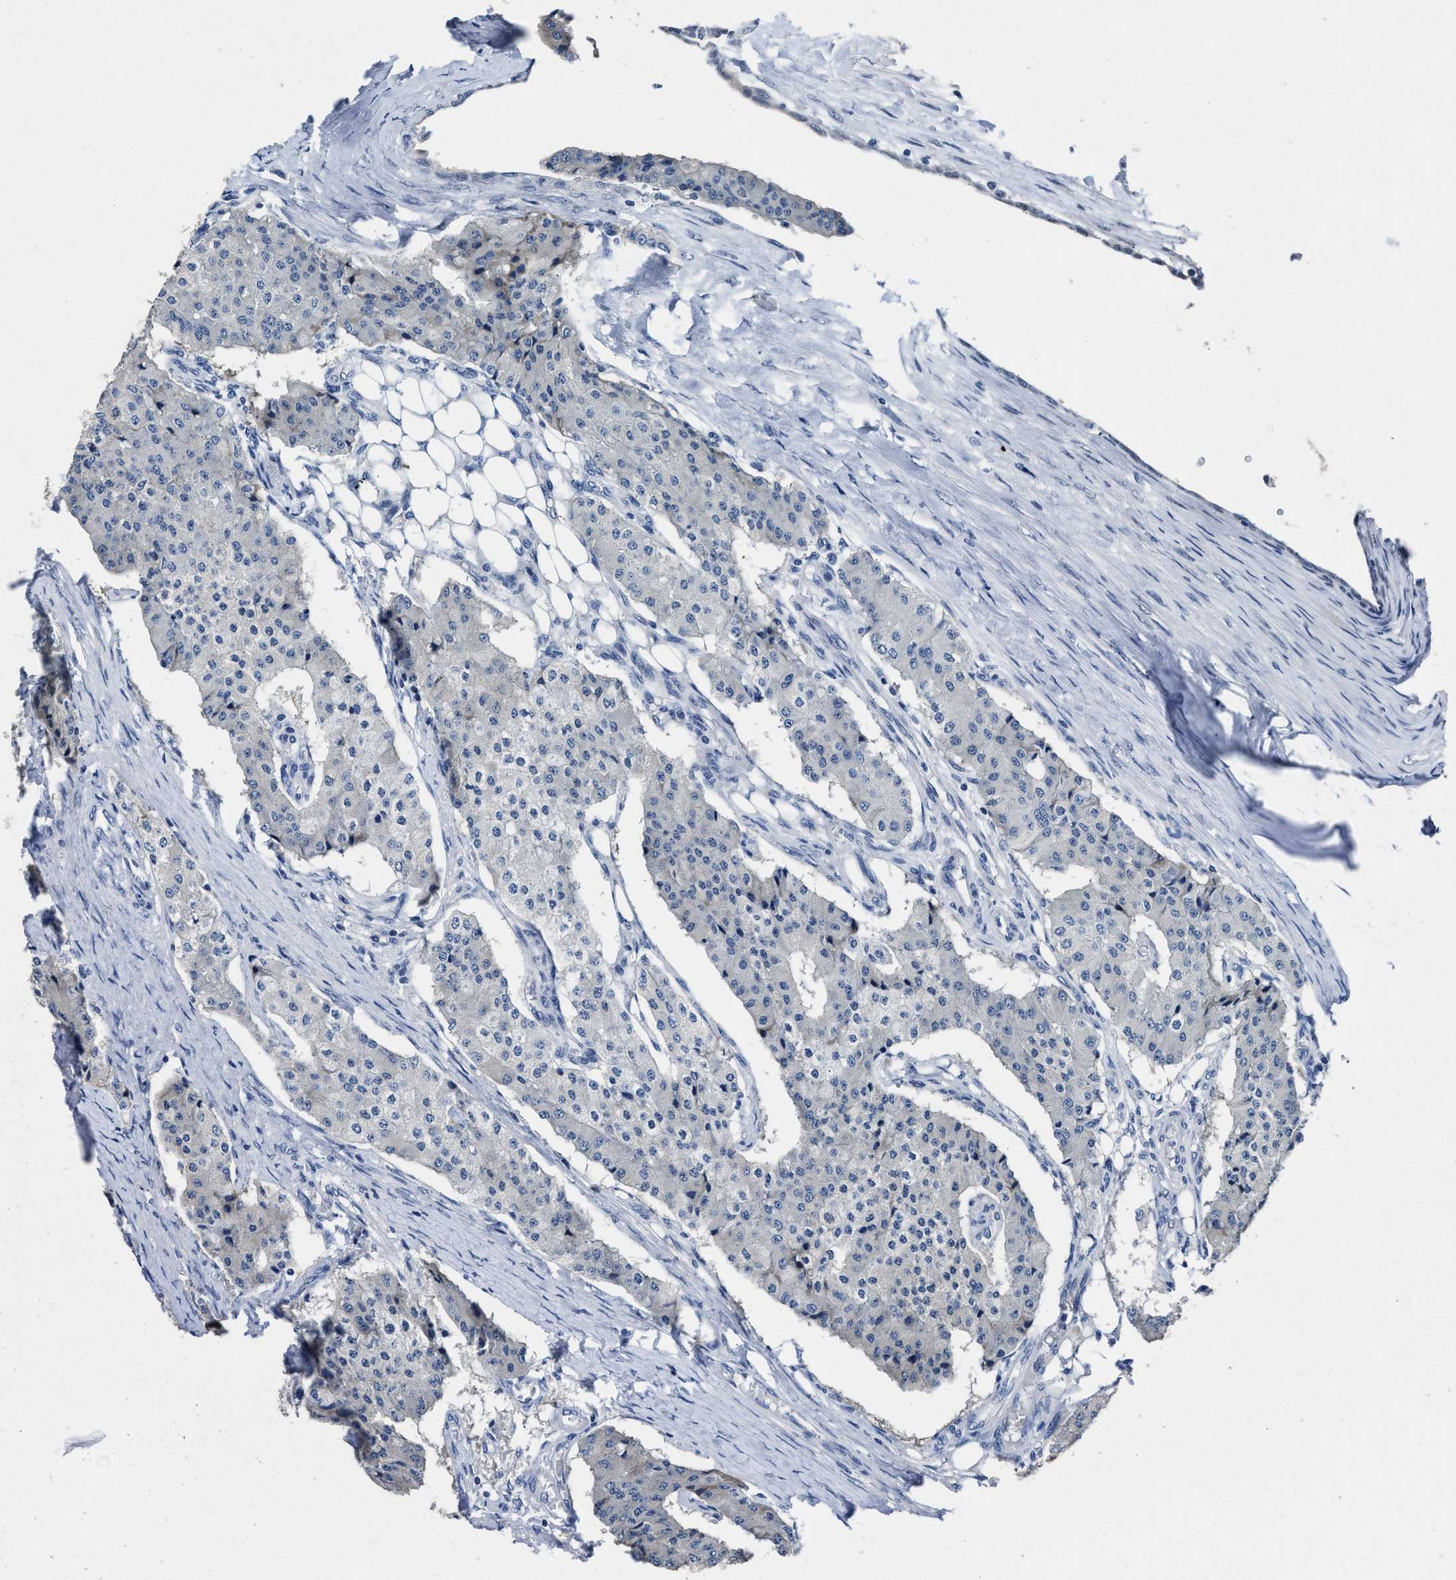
{"staining": {"intensity": "negative", "quantity": "none", "location": "none"}, "tissue": "carcinoid", "cell_type": "Tumor cells", "image_type": "cancer", "snomed": [{"axis": "morphology", "description": "Carcinoid, malignant, NOS"}, {"axis": "topography", "description": "Colon"}], "caption": "Immunohistochemistry (IHC) micrograph of carcinoid stained for a protein (brown), which reveals no staining in tumor cells. (Immunohistochemistry (IHC), brightfield microscopy, high magnification).", "gene": "ID3", "patient": {"sex": "female", "age": 52}}